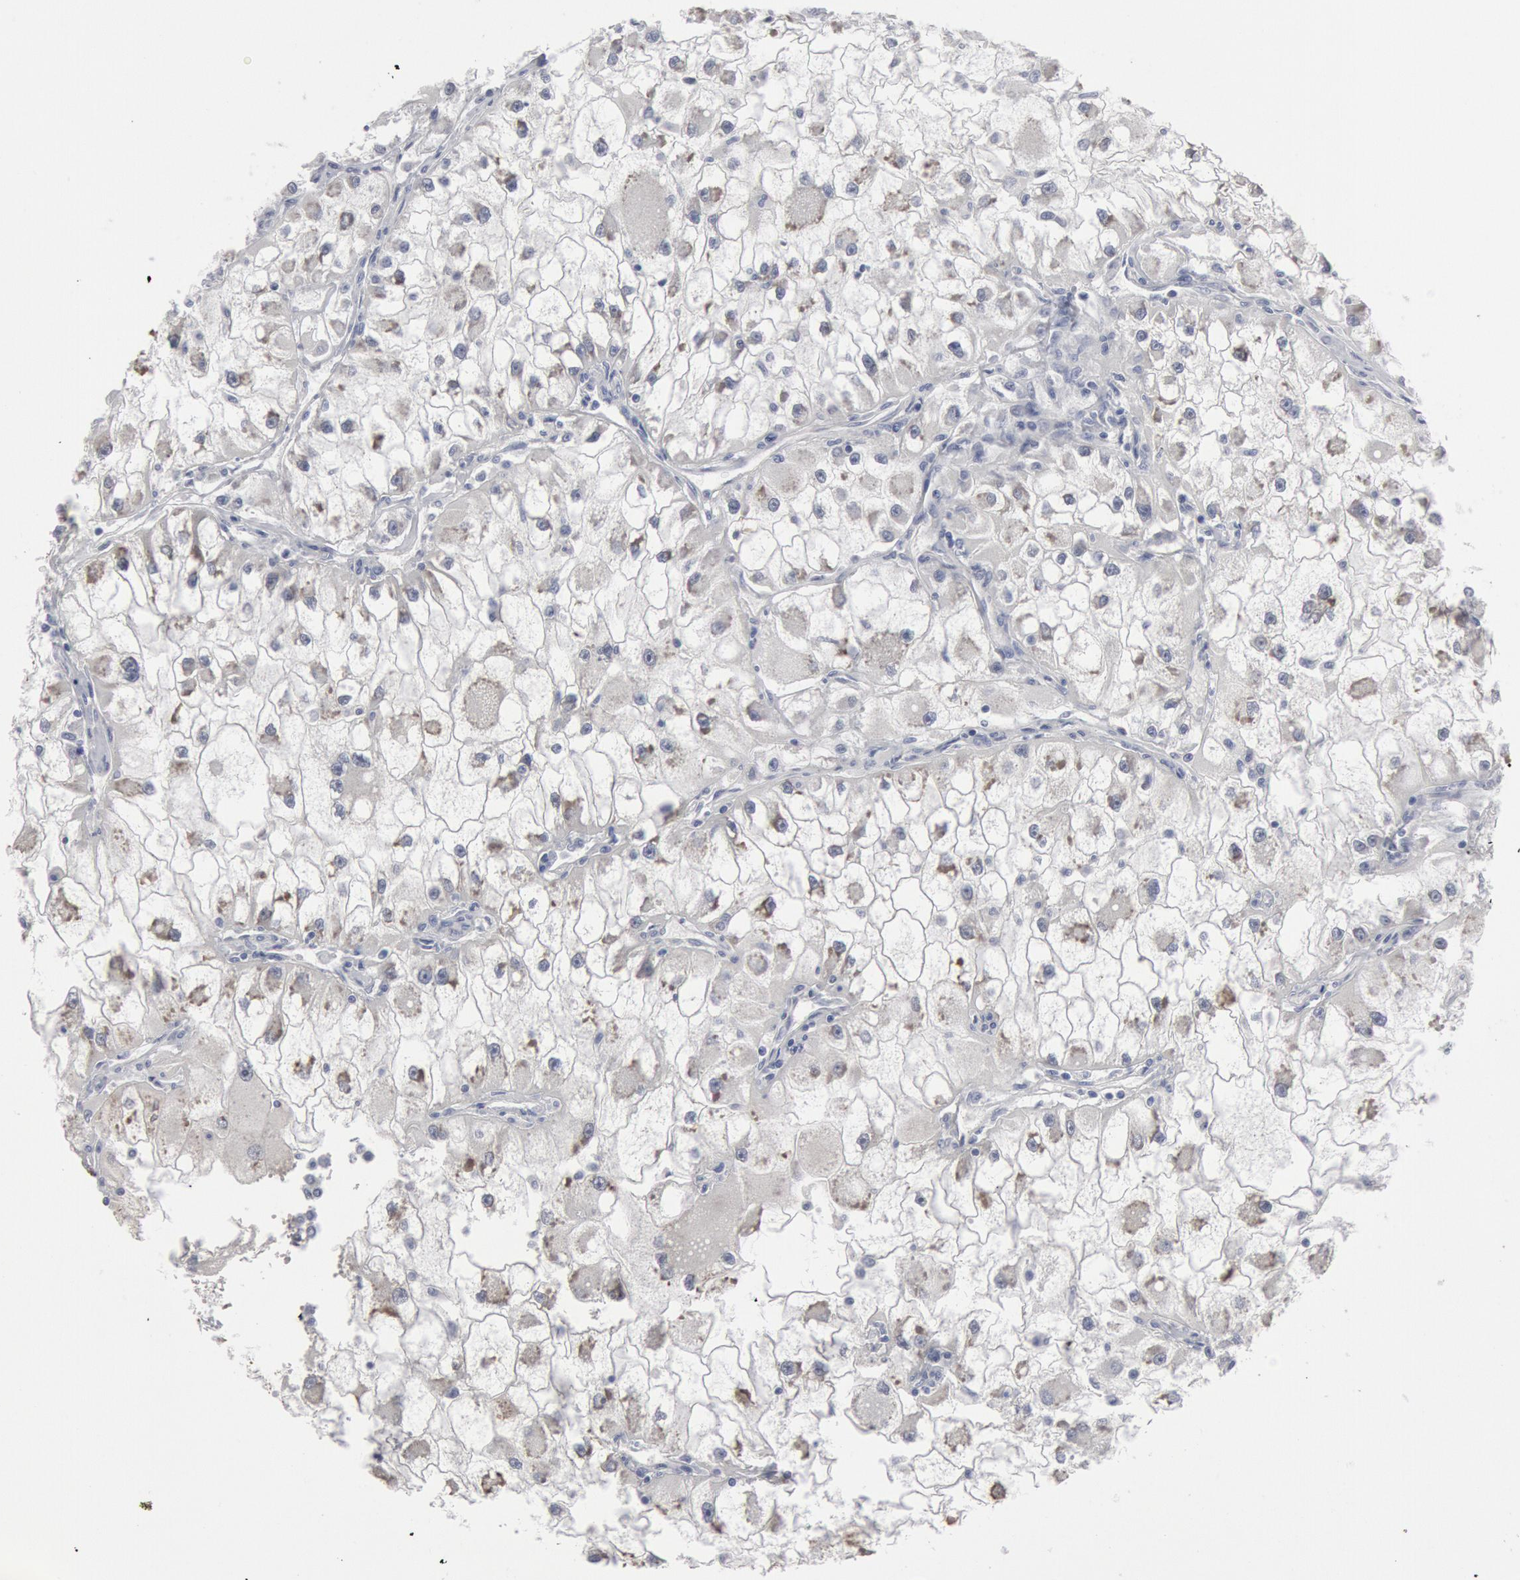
{"staining": {"intensity": "negative", "quantity": "none", "location": "none"}, "tissue": "renal cancer", "cell_type": "Tumor cells", "image_type": "cancer", "snomed": [{"axis": "morphology", "description": "Adenocarcinoma, NOS"}, {"axis": "topography", "description": "Kidney"}], "caption": "An image of adenocarcinoma (renal) stained for a protein displays no brown staining in tumor cells.", "gene": "DMC1", "patient": {"sex": "female", "age": 73}}